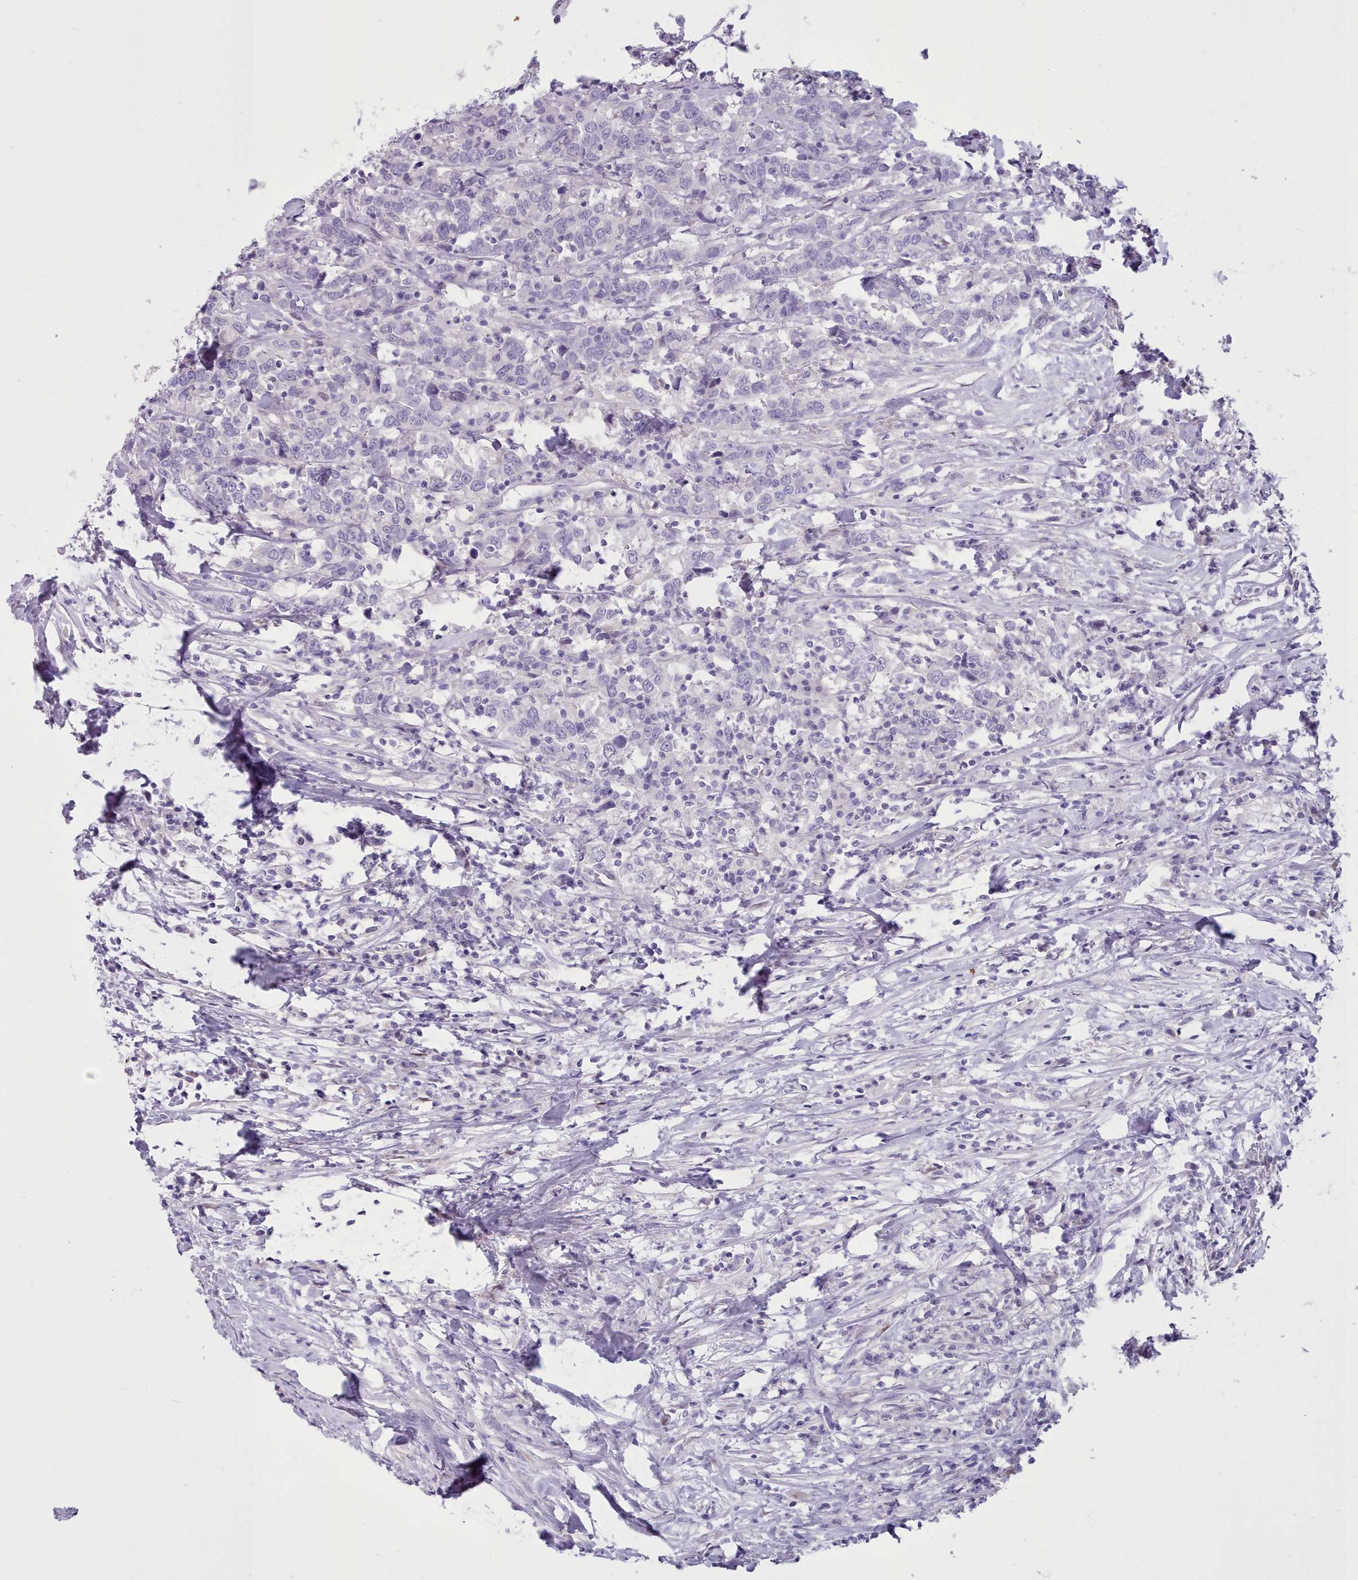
{"staining": {"intensity": "negative", "quantity": "none", "location": "none"}, "tissue": "urothelial cancer", "cell_type": "Tumor cells", "image_type": "cancer", "snomed": [{"axis": "morphology", "description": "Urothelial carcinoma, High grade"}, {"axis": "topography", "description": "Urinary bladder"}], "caption": "Tumor cells are negative for protein expression in human urothelial cancer. (DAB (3,3'-diaminobenzidine) immunohistochemistry, high magnification).", "gene": "TMEM253", "patient": {"sex": "male", "age": 61}}